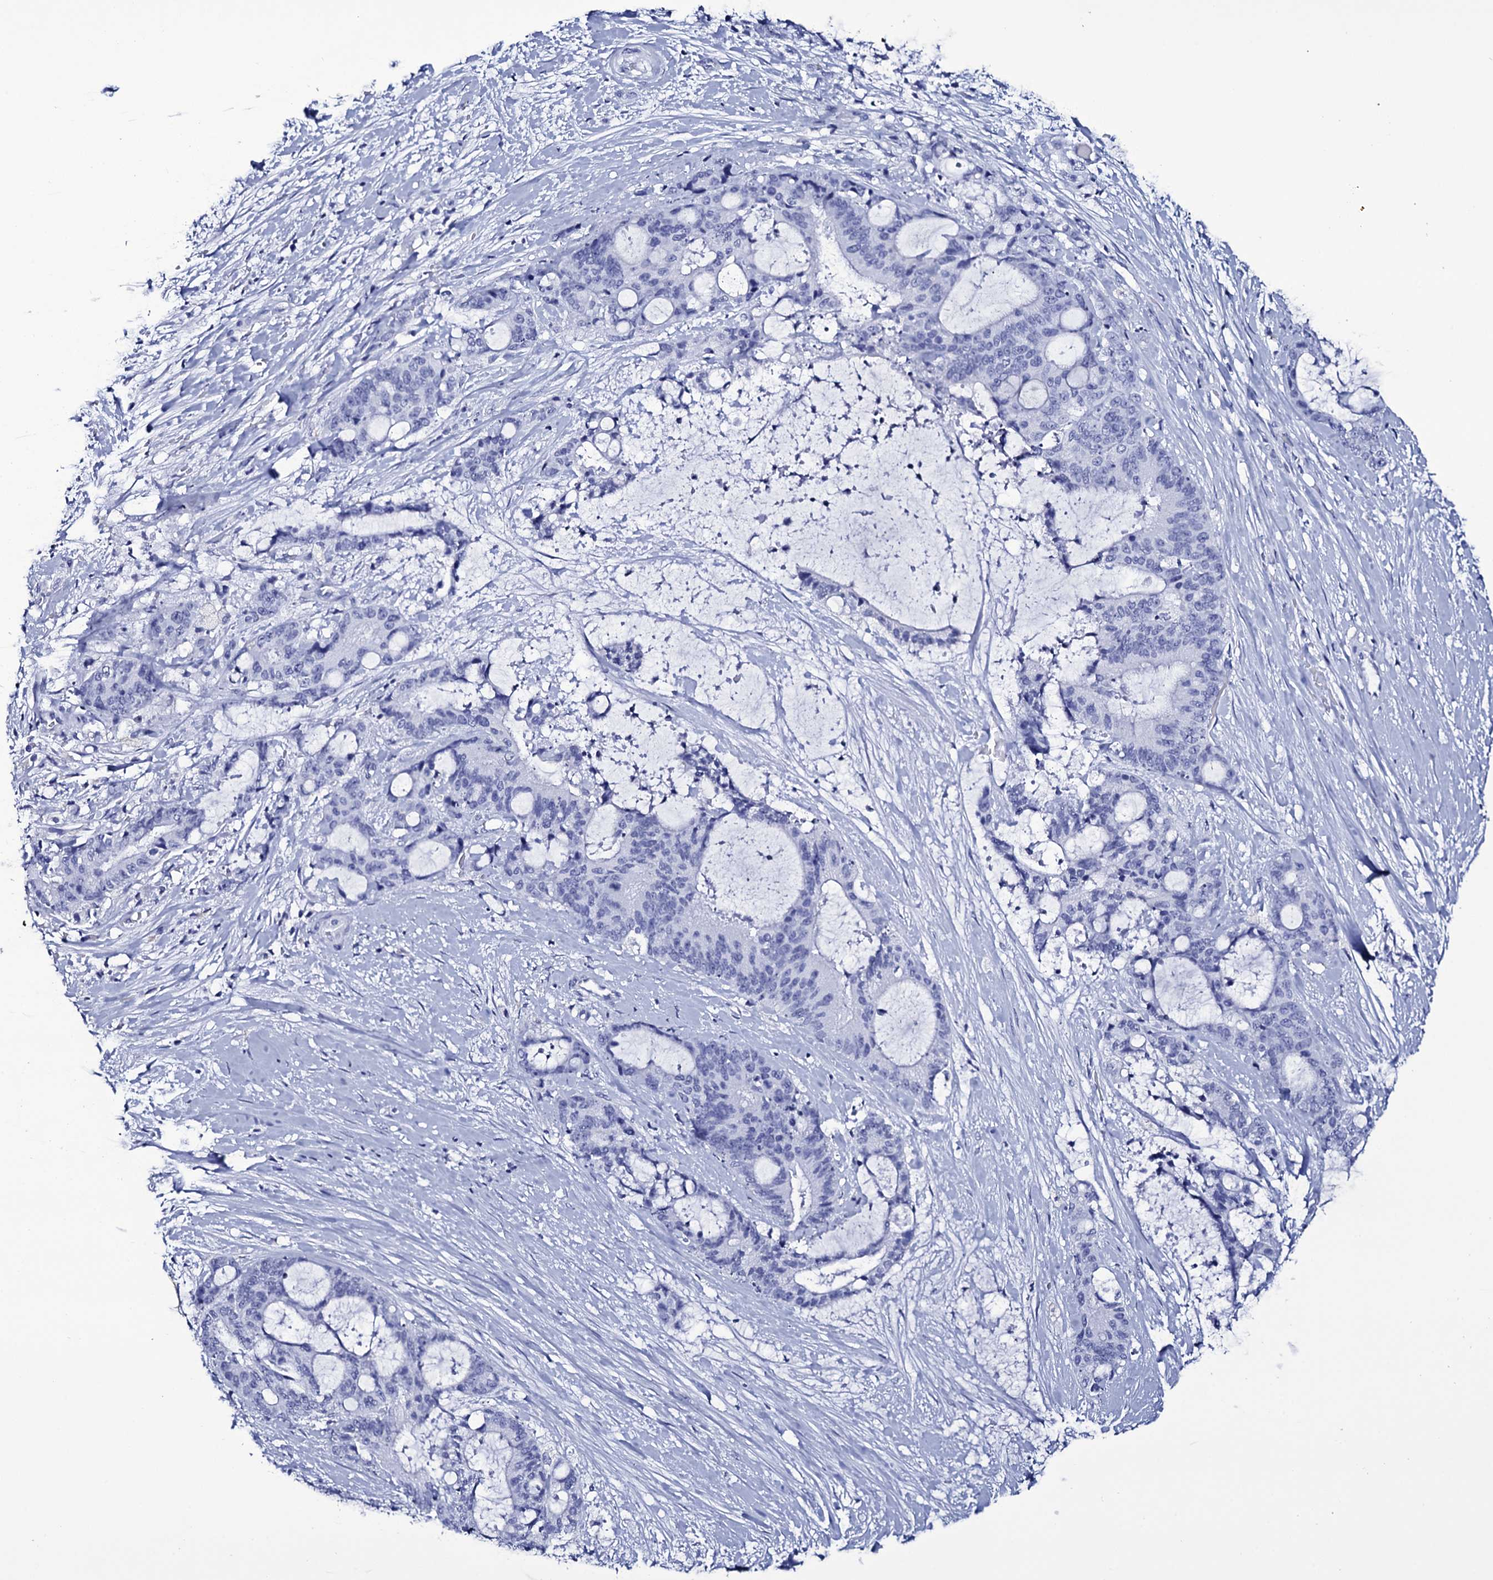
{"staining": {"intensity": "negative", "quantity": "none", "location": "none"}, "tissue": "liver cancer", "cell_type": "Tumor cells", "image_type": "cancer", "snomed": [{"axis": "morphology", "description": "Normal tissue, NOS"}, {"axis": "morphology", "description": "Cholangiocarcinoma"}, {"axis": "topography", "description": "Liver"}, {"axis": "topography", "description": "Peripheral nerve tissue"}], "caption": "Micrograph shows no significant protein expression in tumor cells of liver cancer (cholangiocarcinoma).", "gene": "ITPRID2", "patient": {"sex": "female", "age": 73}}